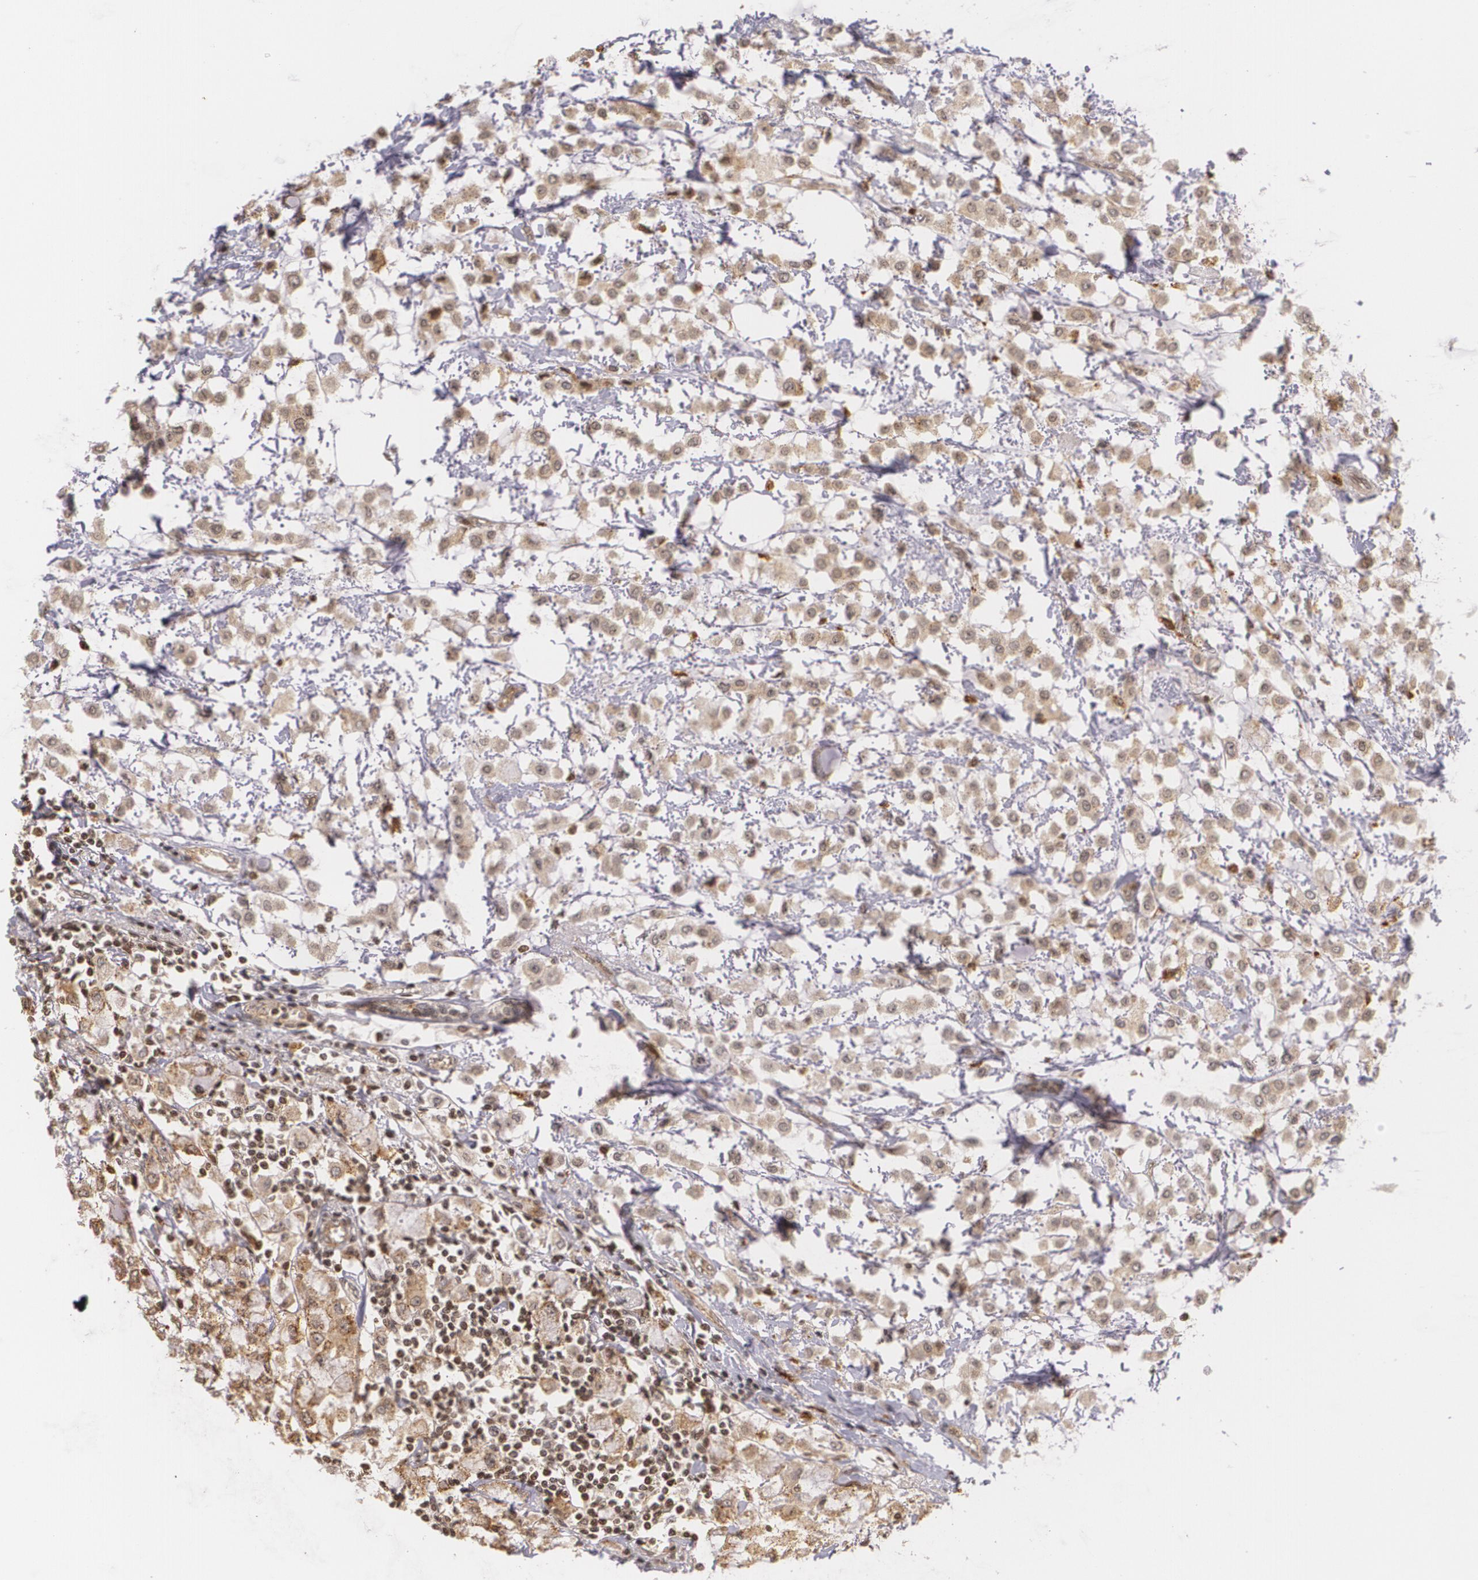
{"staining": {"intensity": "moderate", "quantity": ">75%", "location": "cytoplasmic/membranous"}, "tissue": "breast cancer", "cell_type": "Tumor cells", "image_type": "cancer", "snomed": [{"axis": "morphology", "description": "Lobular carcinoma"}, {"axis": "topography", "description": "Breast"}], "caption": "Protein staining displays moderate cytoplasmic/membranous positivity in approximately >75% of tumor cells in lobular carcinoma (breast). The staining was performed using DAB (3,3'-diaminobenzidine), with brown indicating positive protein expression. Nuclei are stained blue with hematoxylin.", "gene": "VAV3", "patient": {"sex": "female", "age": 85}}